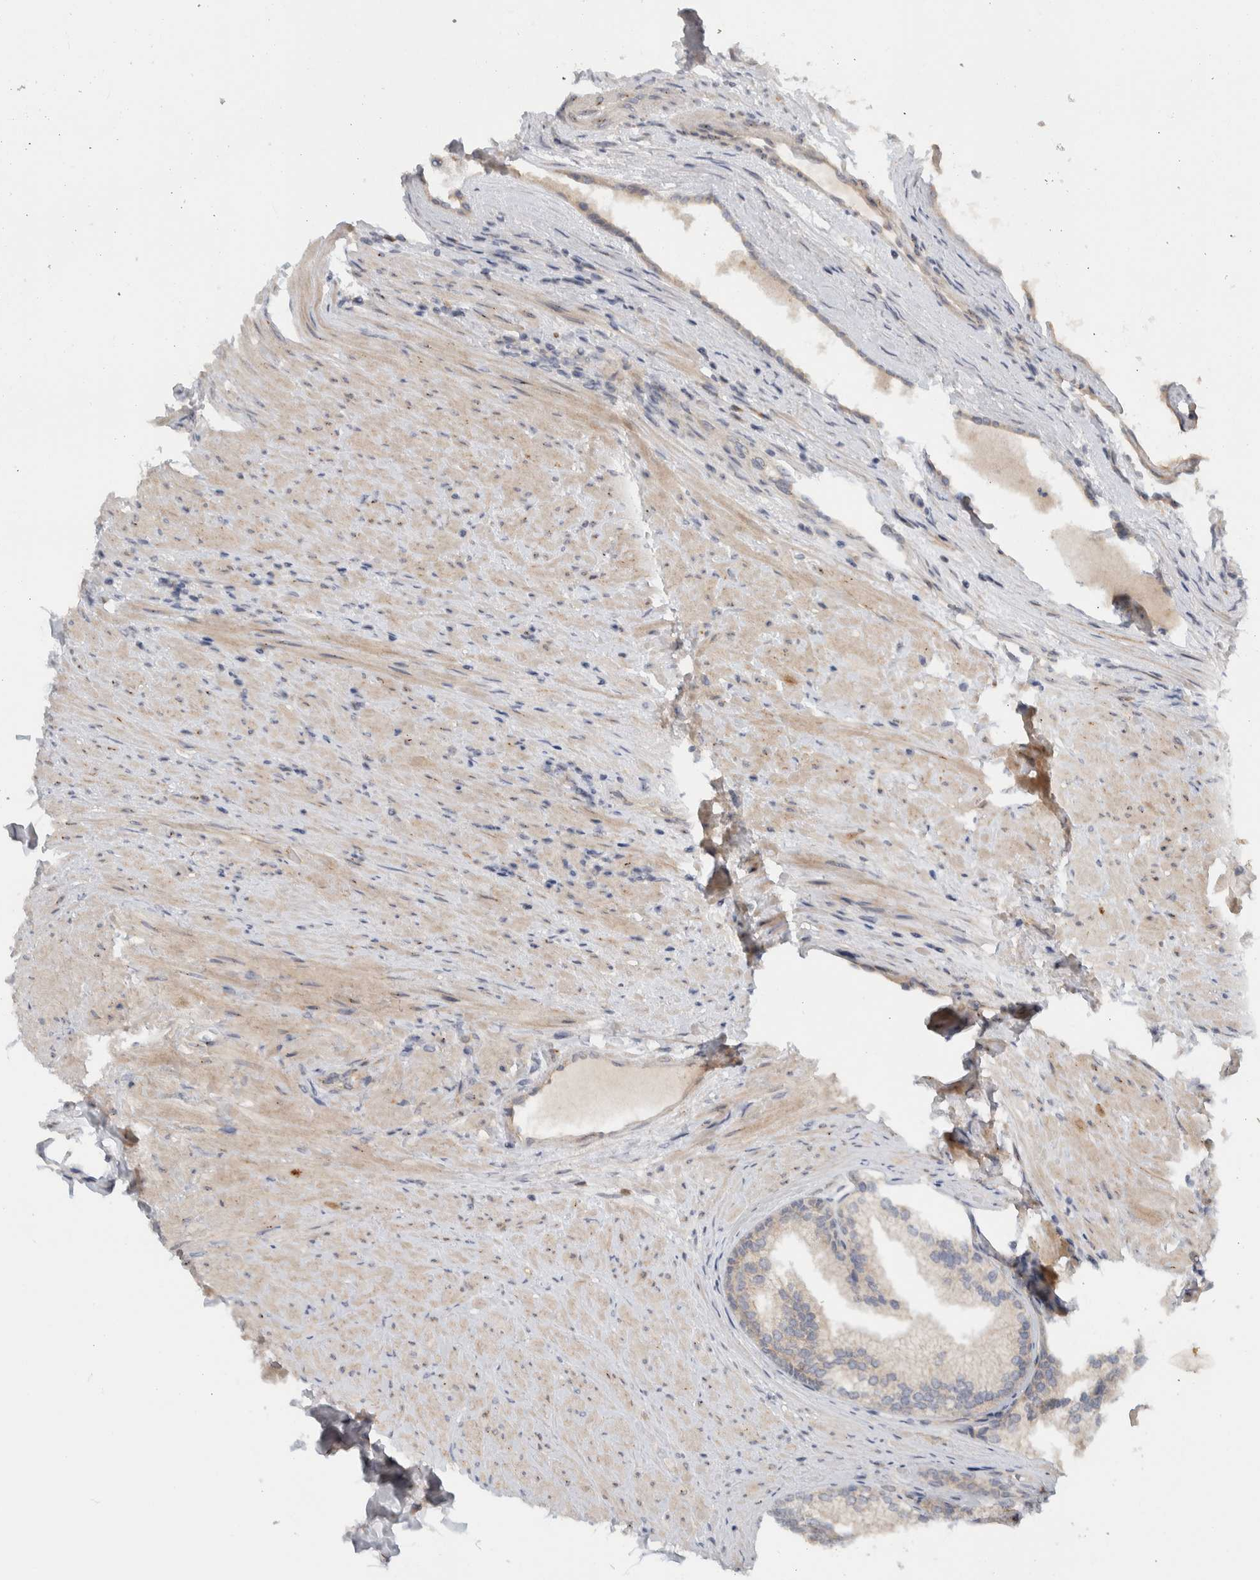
{"staining": {"intensity": "weak", "quantity": "<25%", "location": "cytoplasmic/membranous"}, "tissue": "prostate", "cell_type": "Glandular cells", "image_type": "normal", "snomed": [{"axis": "morphology", "description": "Normal tissue, NOS"}, {"axis": "topography", "description": "Prostate"}], "caption": "An immunohistochemistry (IHC) photomicrograph of unremarkable prostate is shown. There is no staining in glandular cells of prostate. (Immunohistochemistry (ihc), brightfield microscopy, high magnification).", "gene": "MPRIP", "patient": {"sex": "male", "age": 76}}